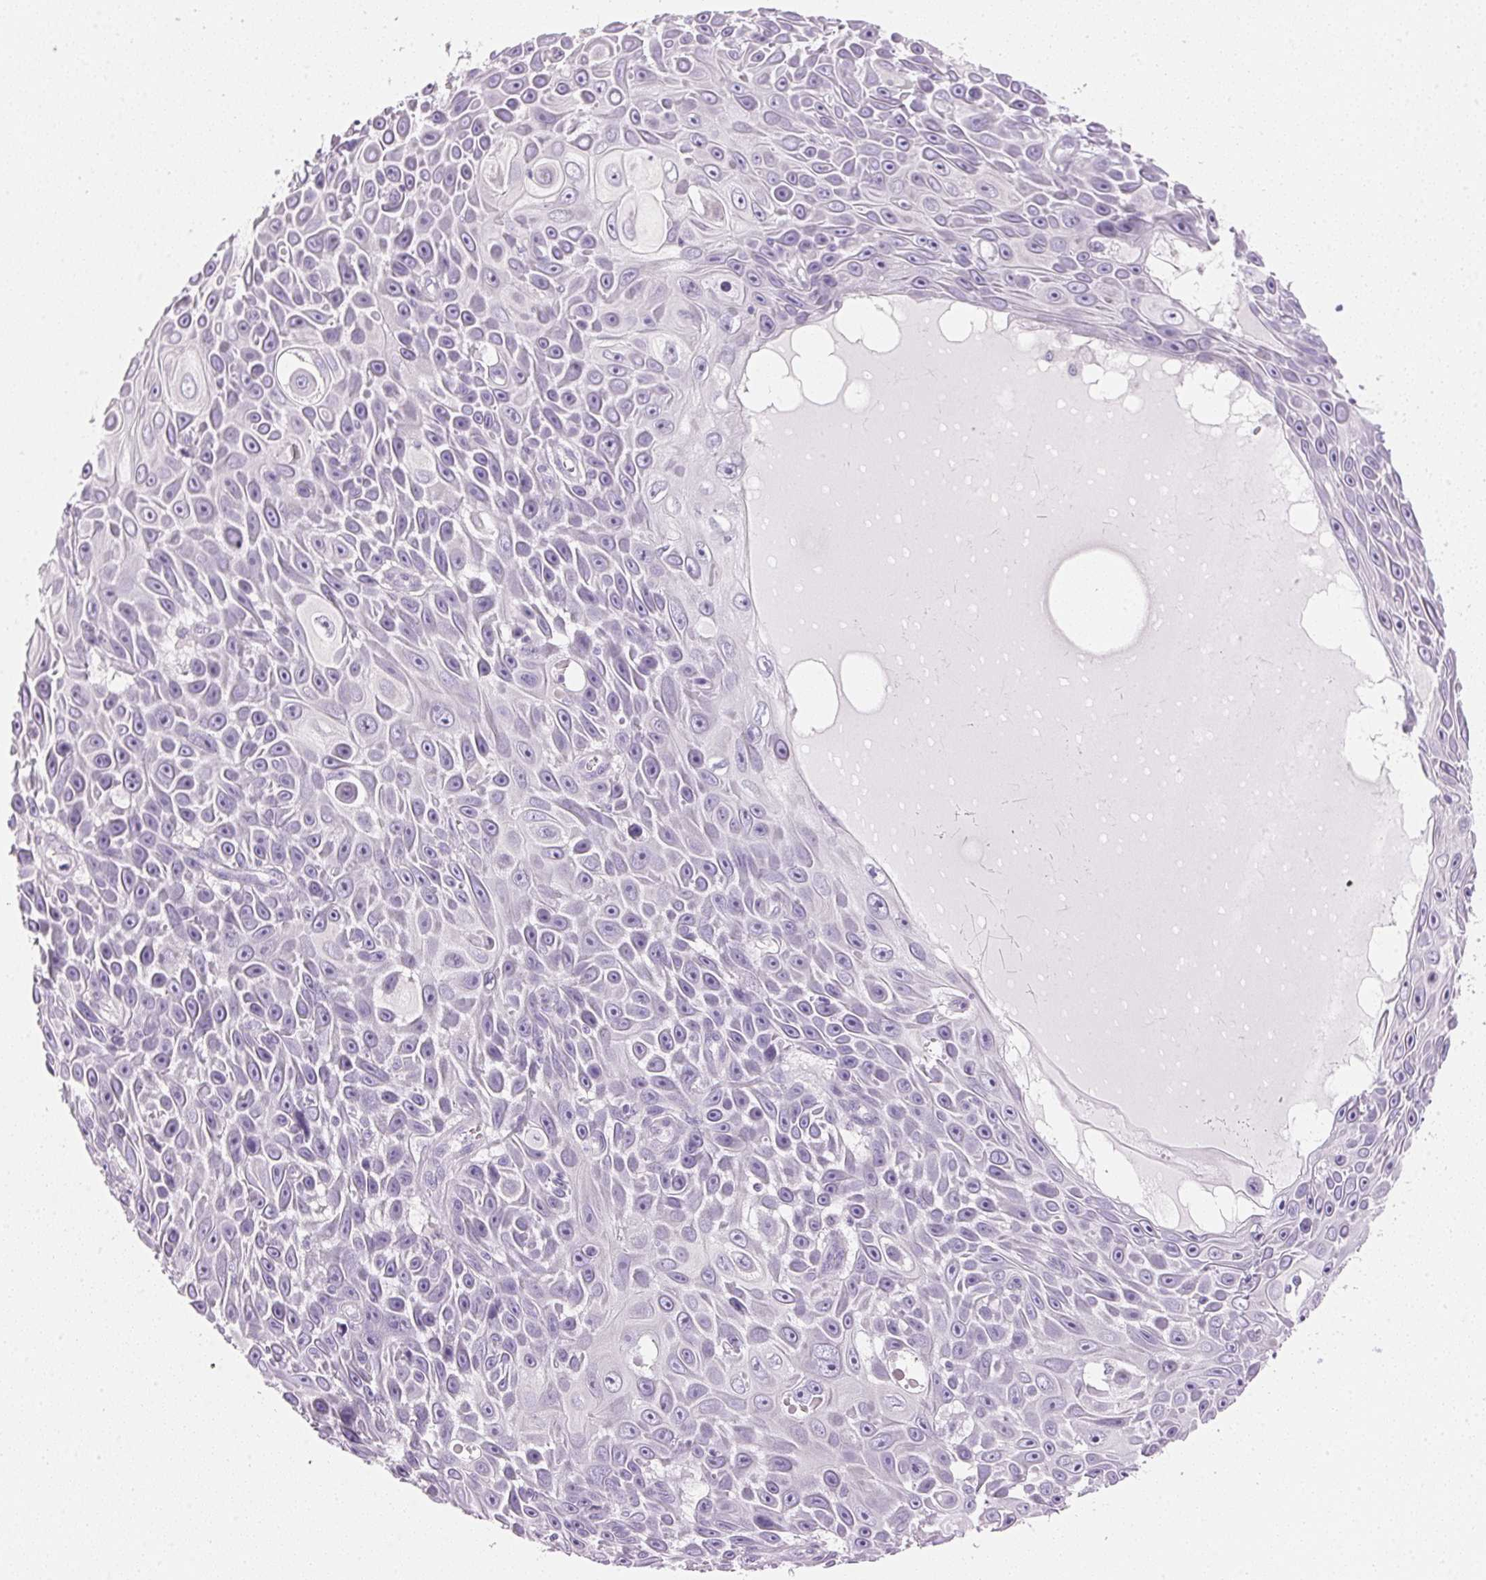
{"staining": {"intensity": "negative", "quantity": "none", "location": "none"}, "tissue": "skin cancer", "cell_type": "Tumor cells", "image_type": "cancer", "snomed": [{"axis": "morphology", "description": "Squamous cell carcinoma, NOS"}, {"axis": "topography", "description": "Skin"}], "caption": "Human squamous cell carcinoma (skin) stained for a protein using immunohistochemistry exhibits no staining in tumor cells.", "gene": "IGFBP1", "patient": {"sex": "male", "age": 82}}